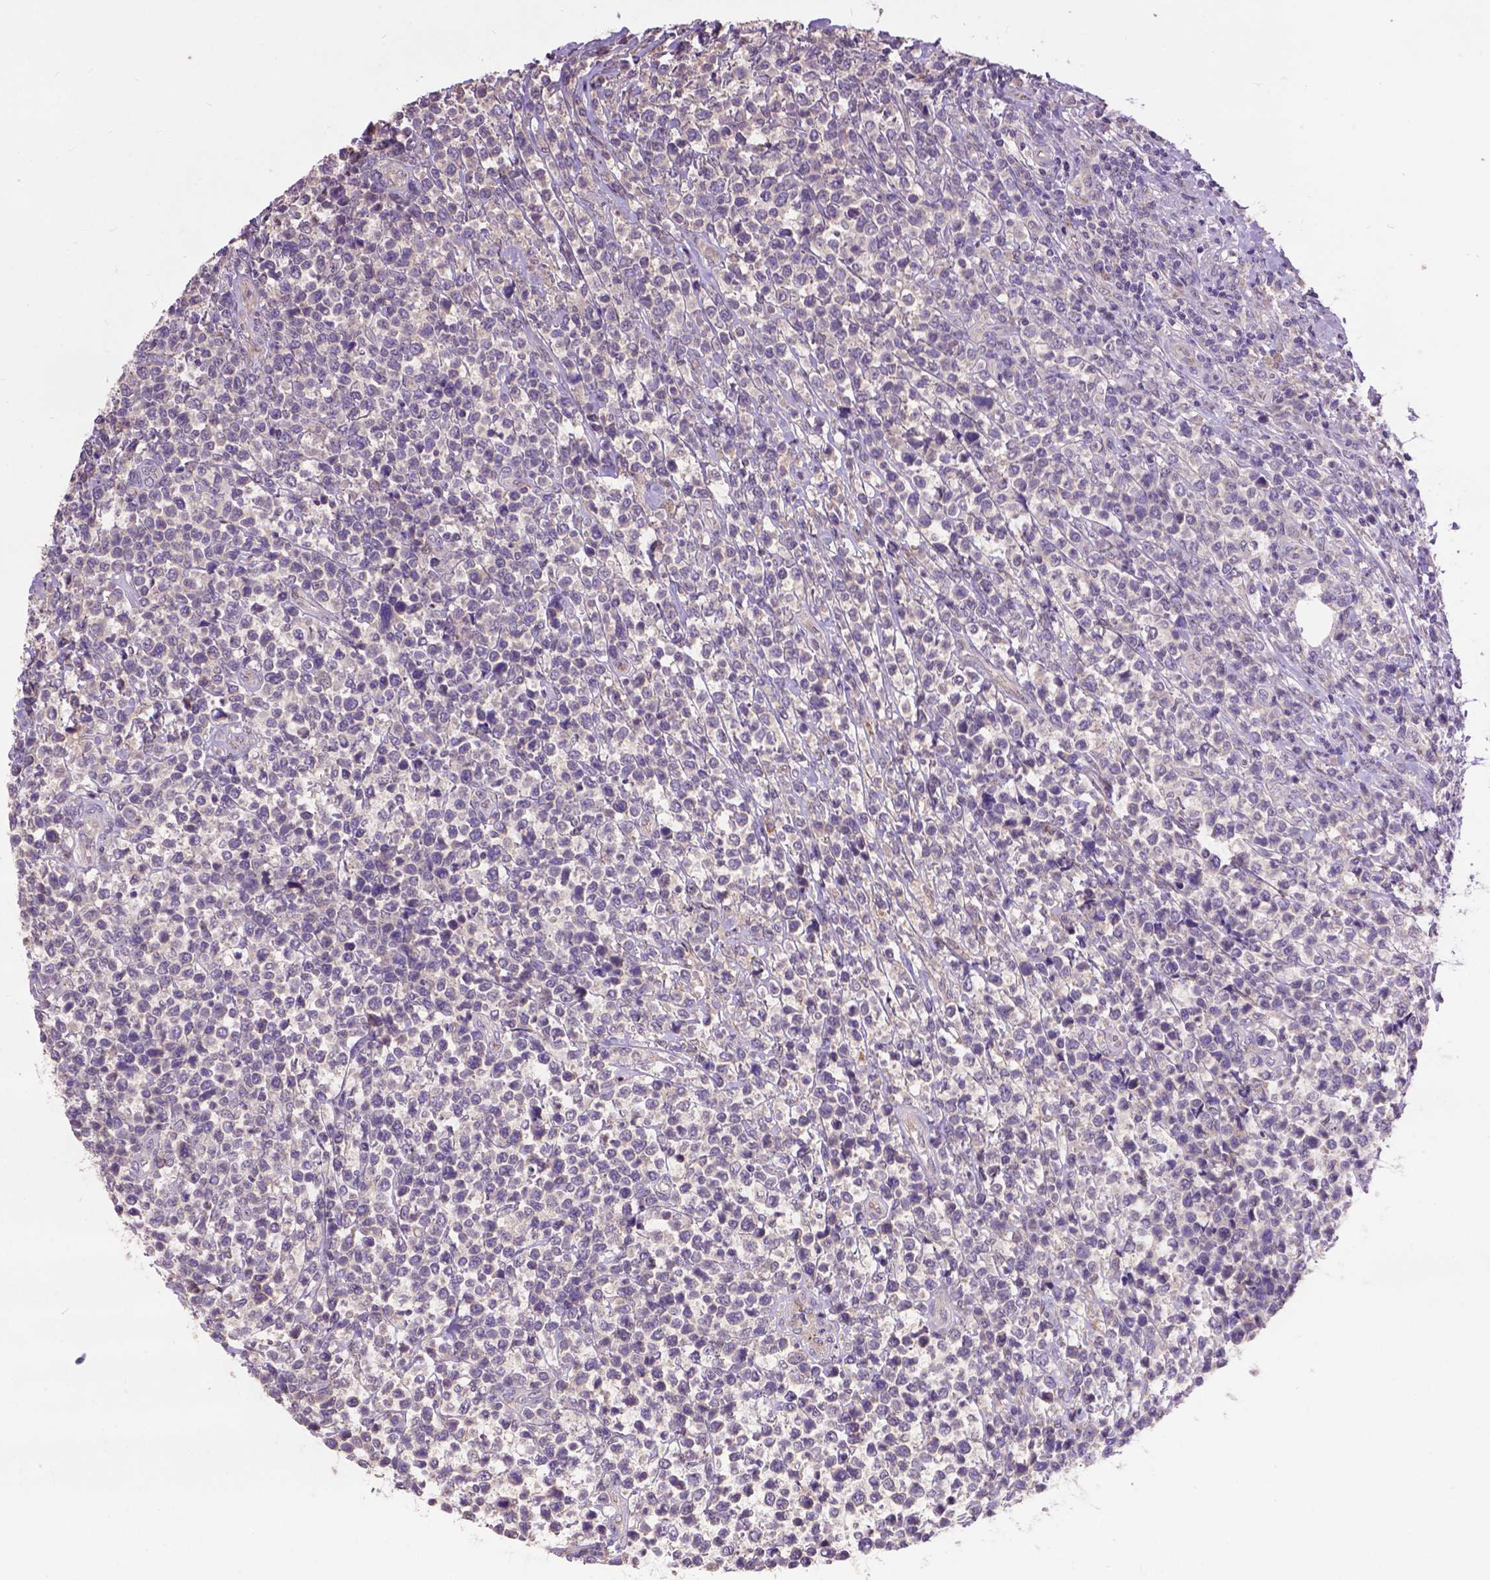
{"staining": {"intensity": "negative", "quantity": "none", "location": "none"}, "tissue": "lymphoma", "cell_type": "Tumor cells", "image_type": "cancer", "snomed": [{"axis": "morphology", "description": "Malignant lymphoma, non-Hodgkin's type, High grade"}, {"axis": "topography", "description": "Soft tissue"}], "caption": "A histopathology image of human lymphoma is negative for staining in tumor cells. (Immunohistochemistry, brightfield microscopy, high magnification).", "gene": "ZNF337", "patient": {"sex": "female", "age": 56}}